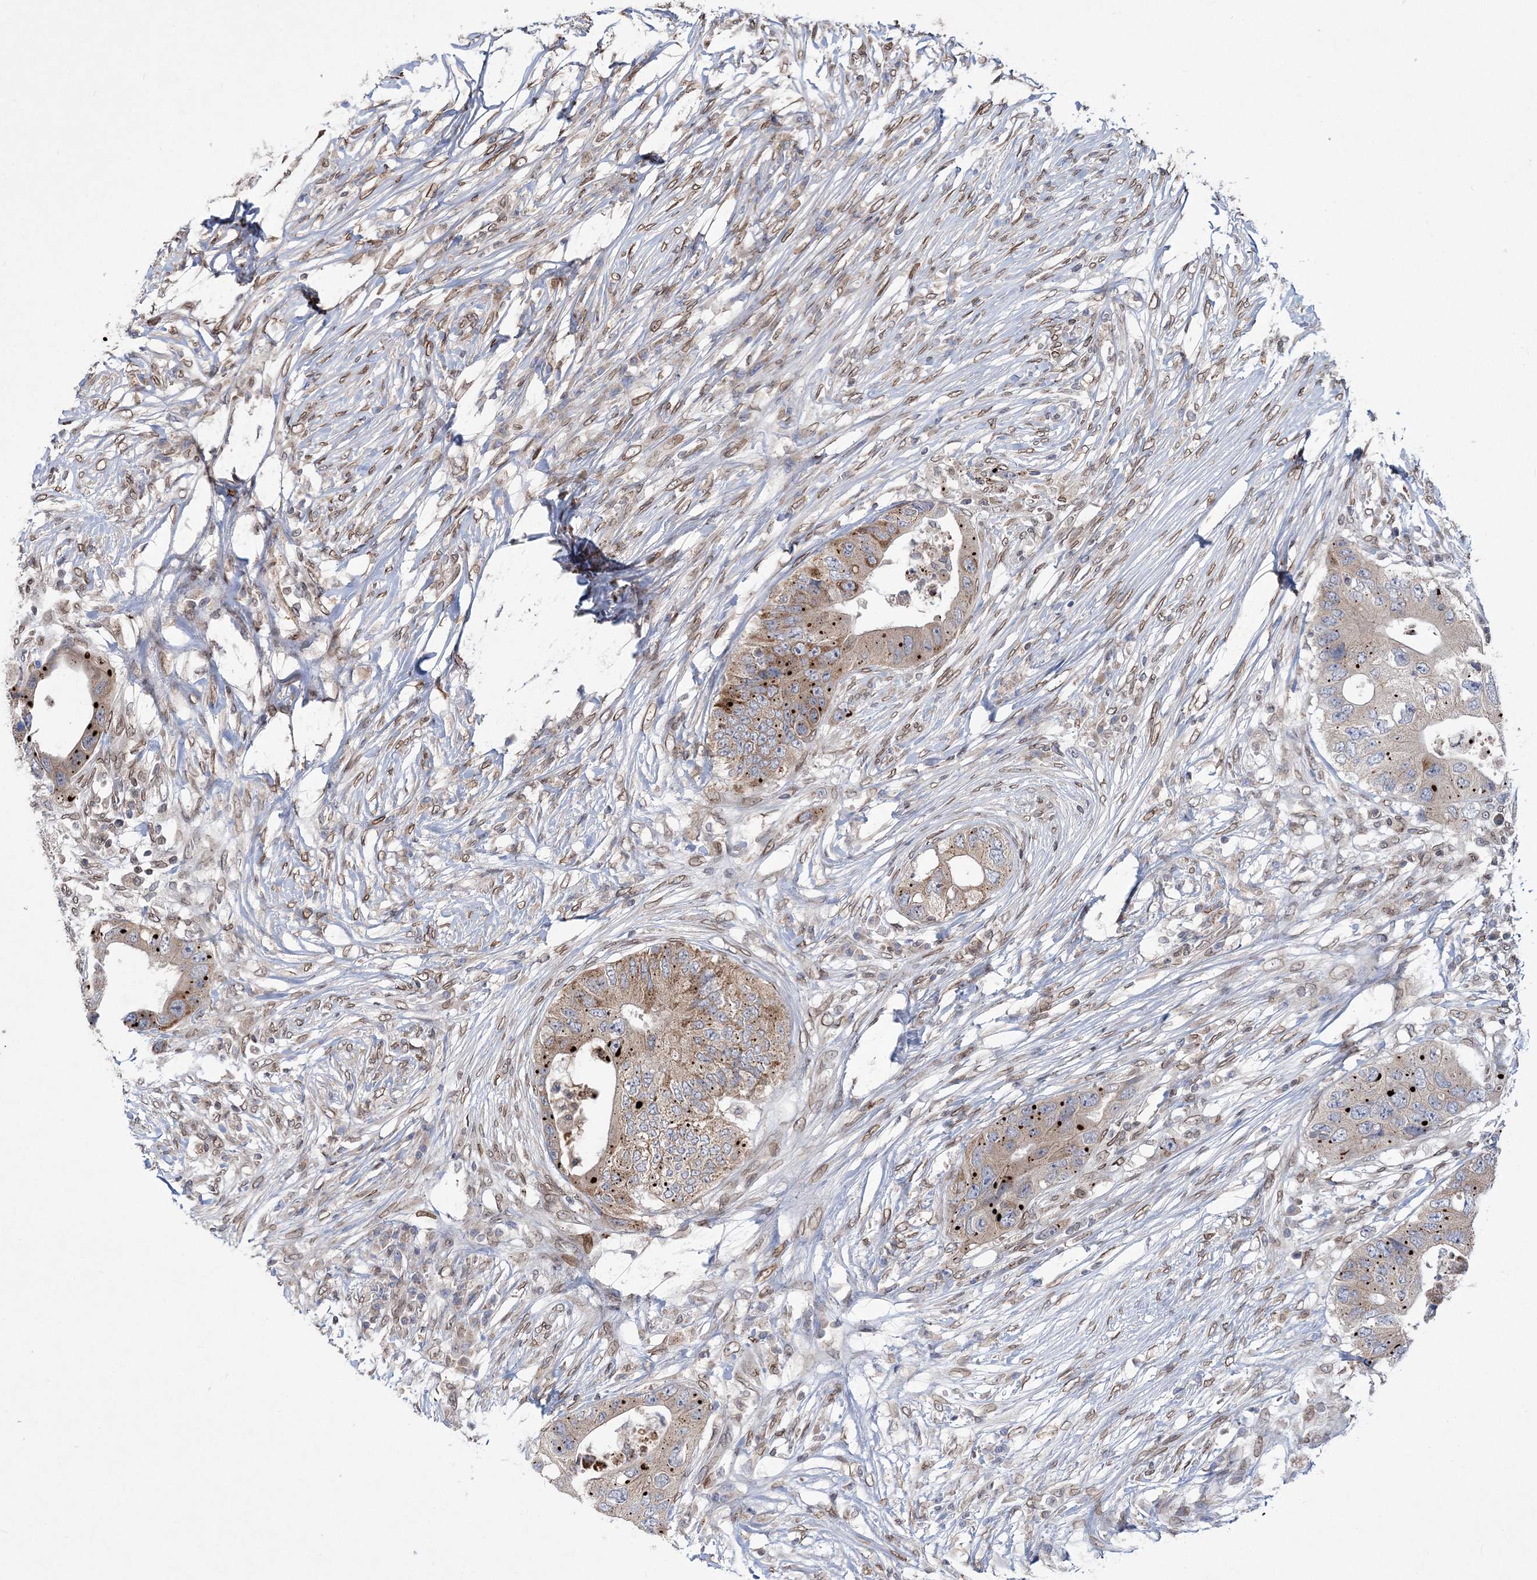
{"staining": {"intensity": "weak", "quantity": "25%-75%", "location": "cytoplasmic/membranous"}, "tissue": "colorectal cancer", "cell_type": "Tumor cells", "image_type": "cancer", "snomed": [{"axis": "morphology", "description": "Adenocarcinoma, NOS"}, {"axis": "topography", "description": "Colon"}], "caption": "DAB (3,3'-diaminobenzidine) immunohistochemical staining of colorectal cancer shows weak cytoplasmic/membranous protein staining in about 25%-75% of tumor cells.", "gene": "DNAJC27", "patient": {"sex": "male", "age": 71}}